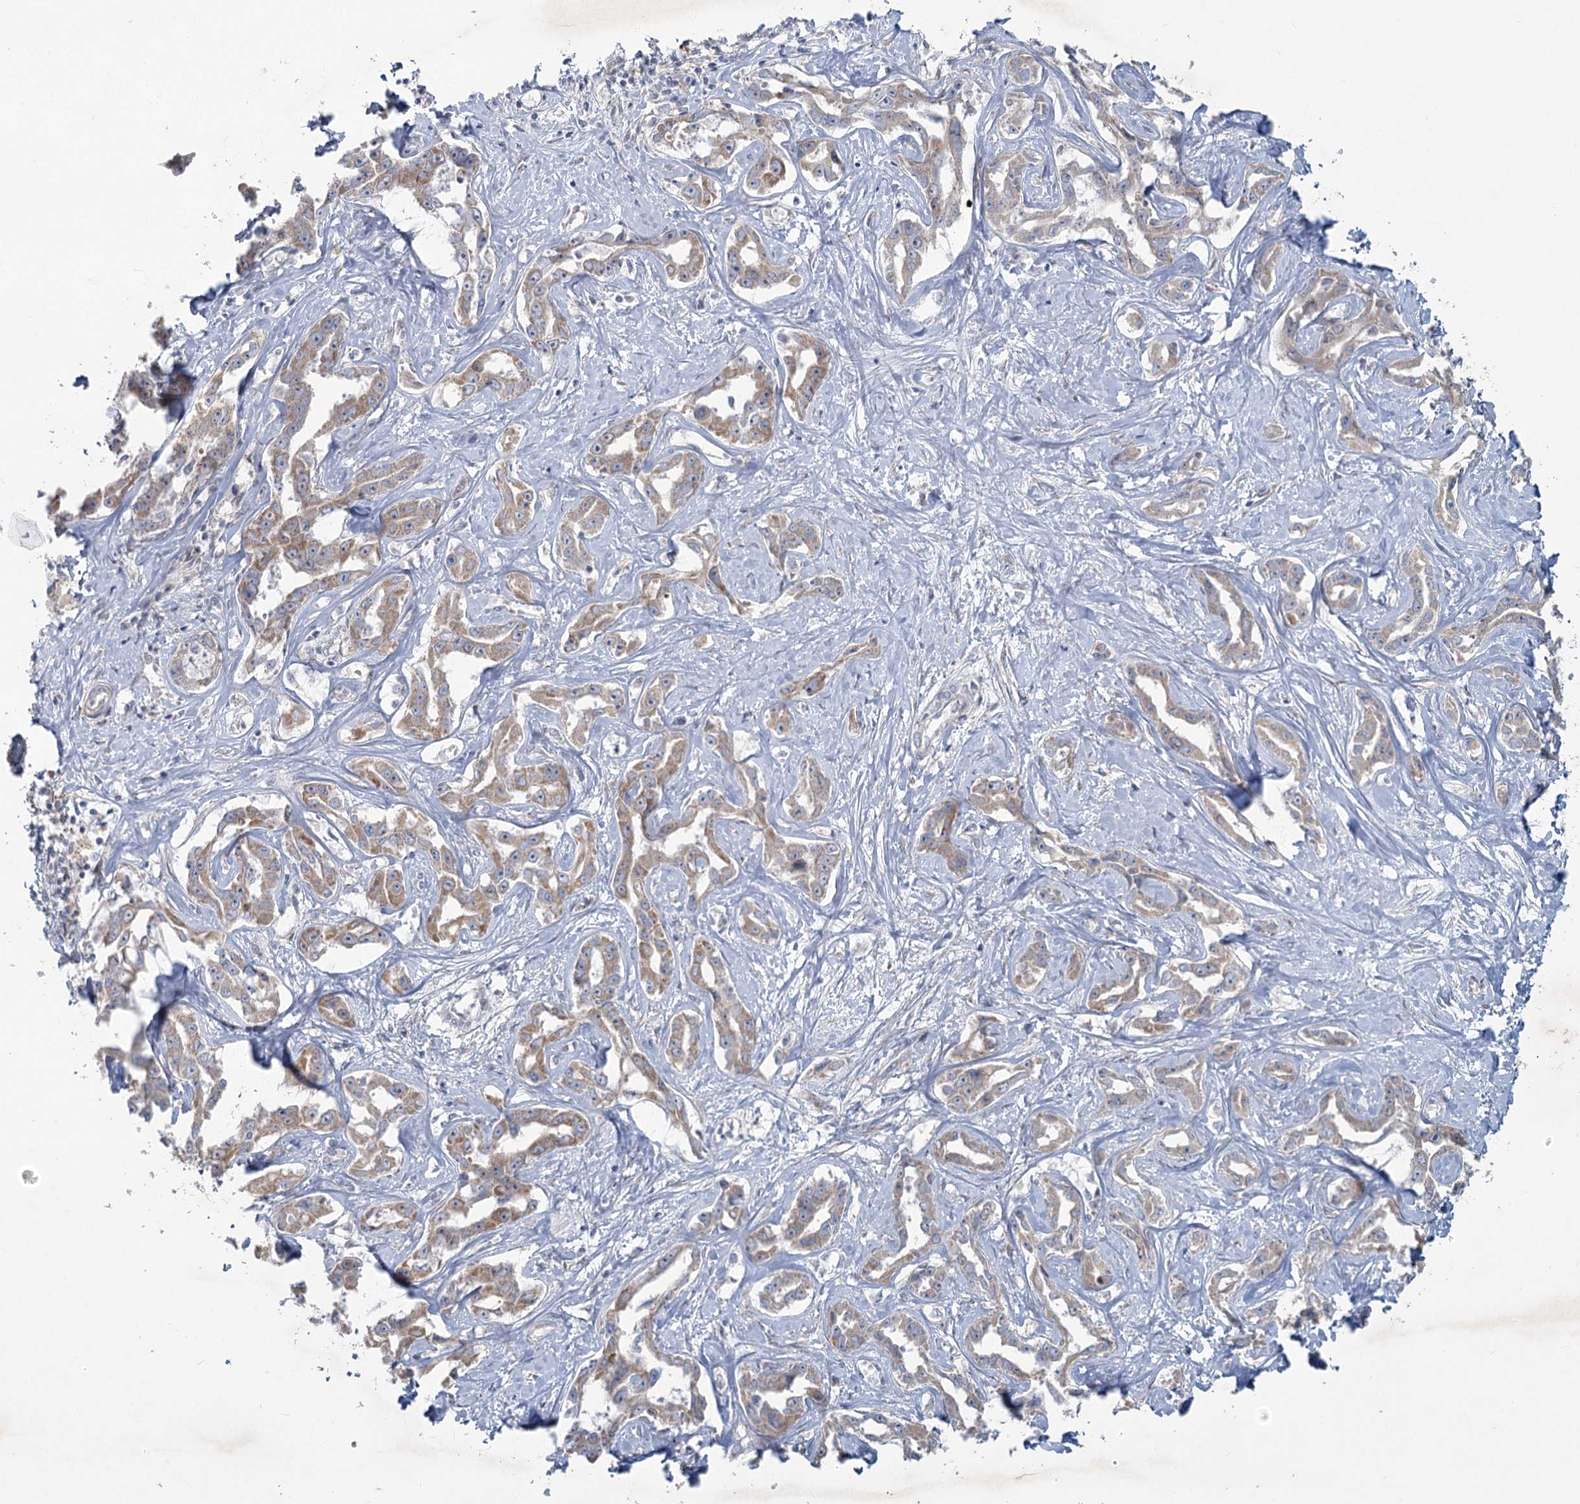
{"staining": {"intensity": "weak", "quantity": ">75%", "location": "cytoplasmic/membranous"}, "tissue": "liver cancer", "cell_type": "Tumor cells", "image_type": "cancer", "snomed": [{"axis": "morphology", "description": "Cholangiocarcinoma"}, {"axis": "topography", "description": "Liver"}], "caption": "This image shows IHC staining of human liver cholangiocarcinoma, with low weak cytoplasmic/membranous positivity in about >75% of tumor cells.", "gene": "PLA2G12A", "patient": {"sex": "male", "age": 59}}